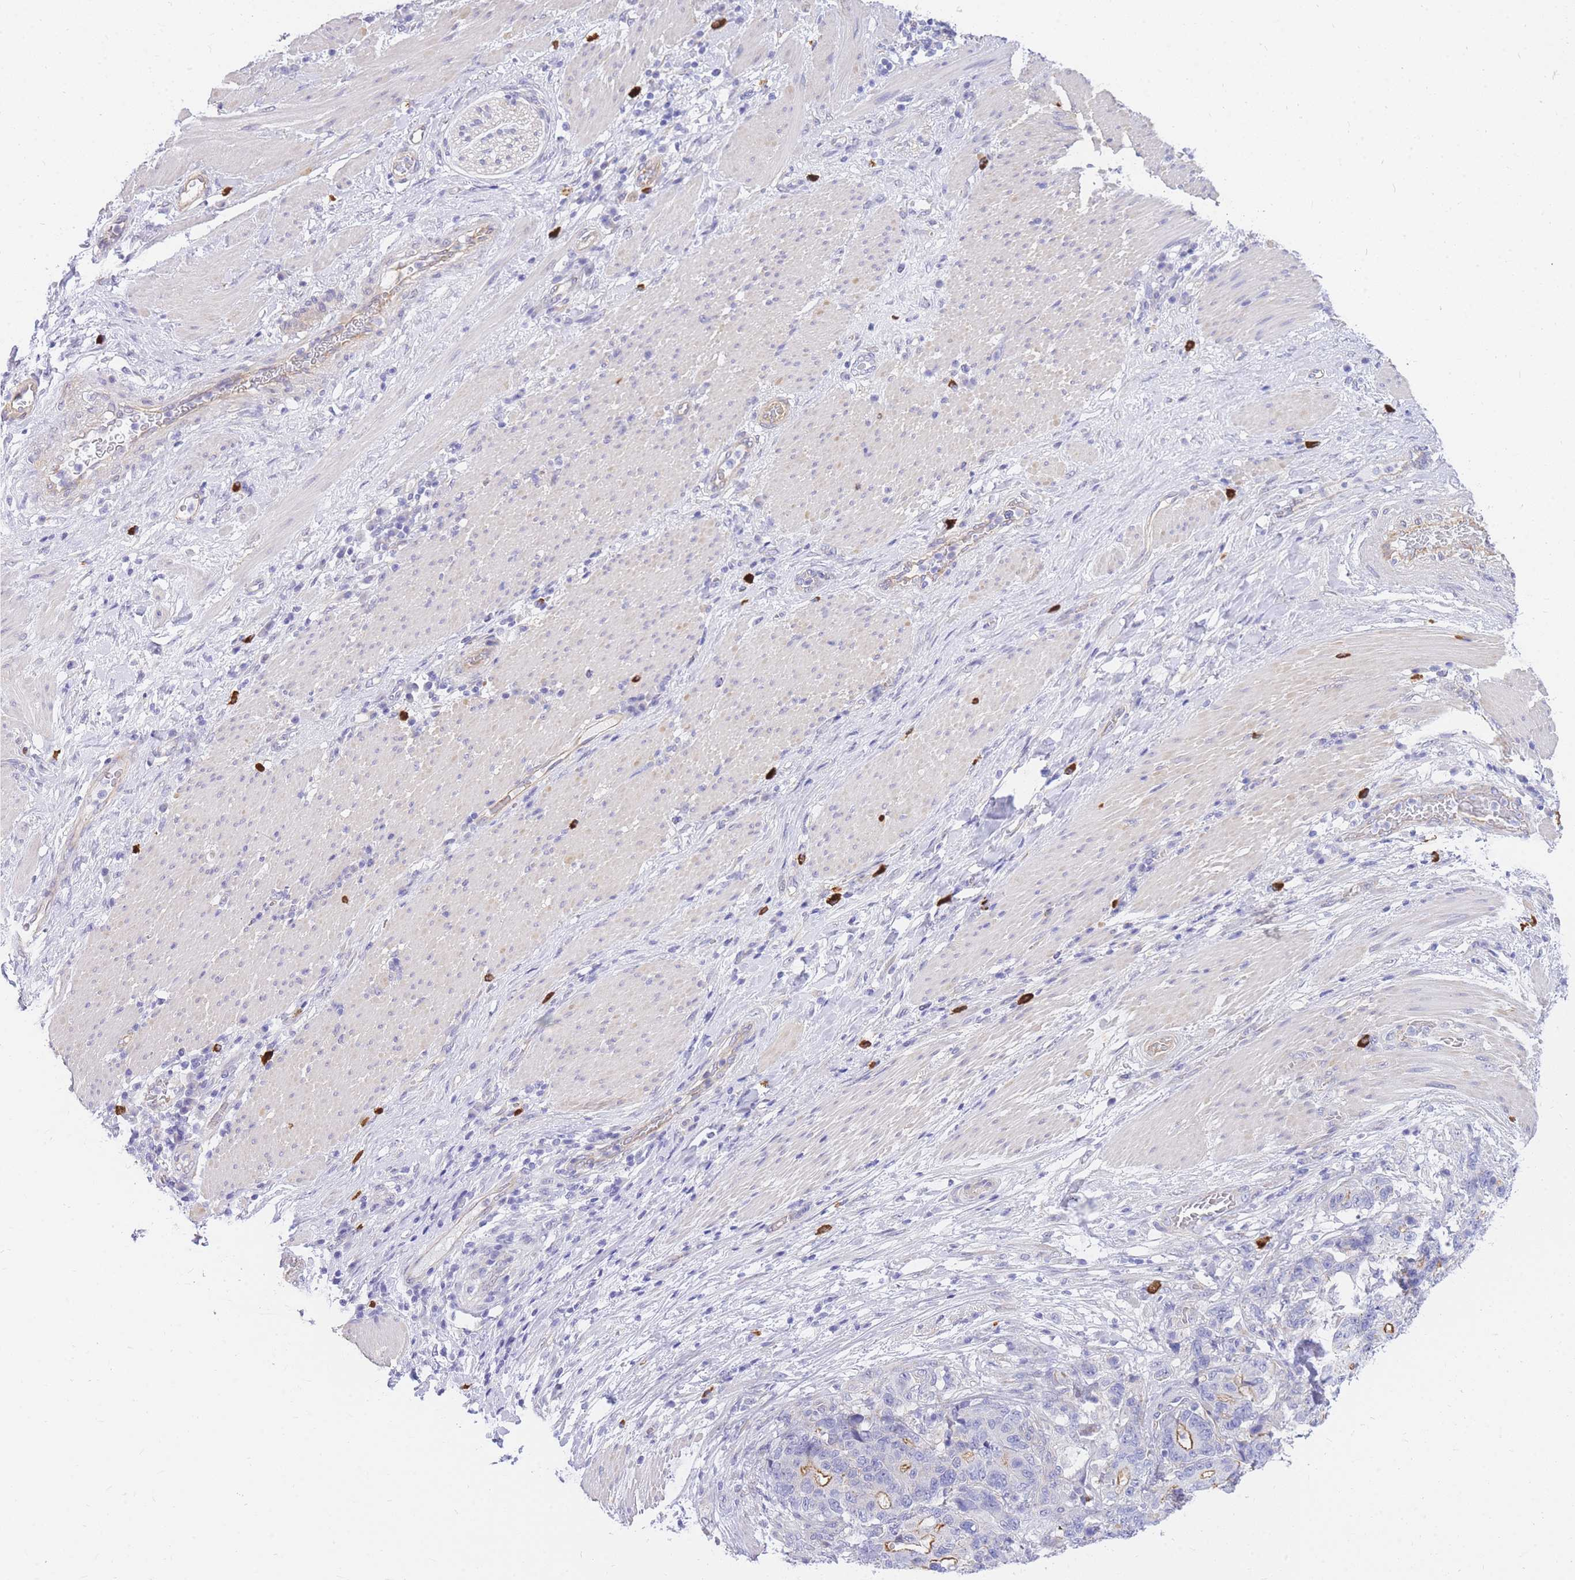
{"staining": {"intensity": "moderate", "quantity": "<25%", "location": "cytoplasmic/membranous"}, "tissue": "stomach cancer", "cell_type": "Tumor cells", "image_type": "cancer", "snomed": [{"axis": "morphology", "description": "Normal tissue, NOS"}, {"axis": "morphology", "description": "Adenocarcinoma, NOS"}, {"axis": "topography", "description": "Stomach"}], "caption": "Immunohistochemical staining of adenocarcinoma (stomach) reveals low levels of moderate cytoplasmic/membranous protein staining in about <25% of tumor cells. Nuclei are stained in blue.", "gene": "SRSF12", "patient": {"sex": "female", "age": 64}}